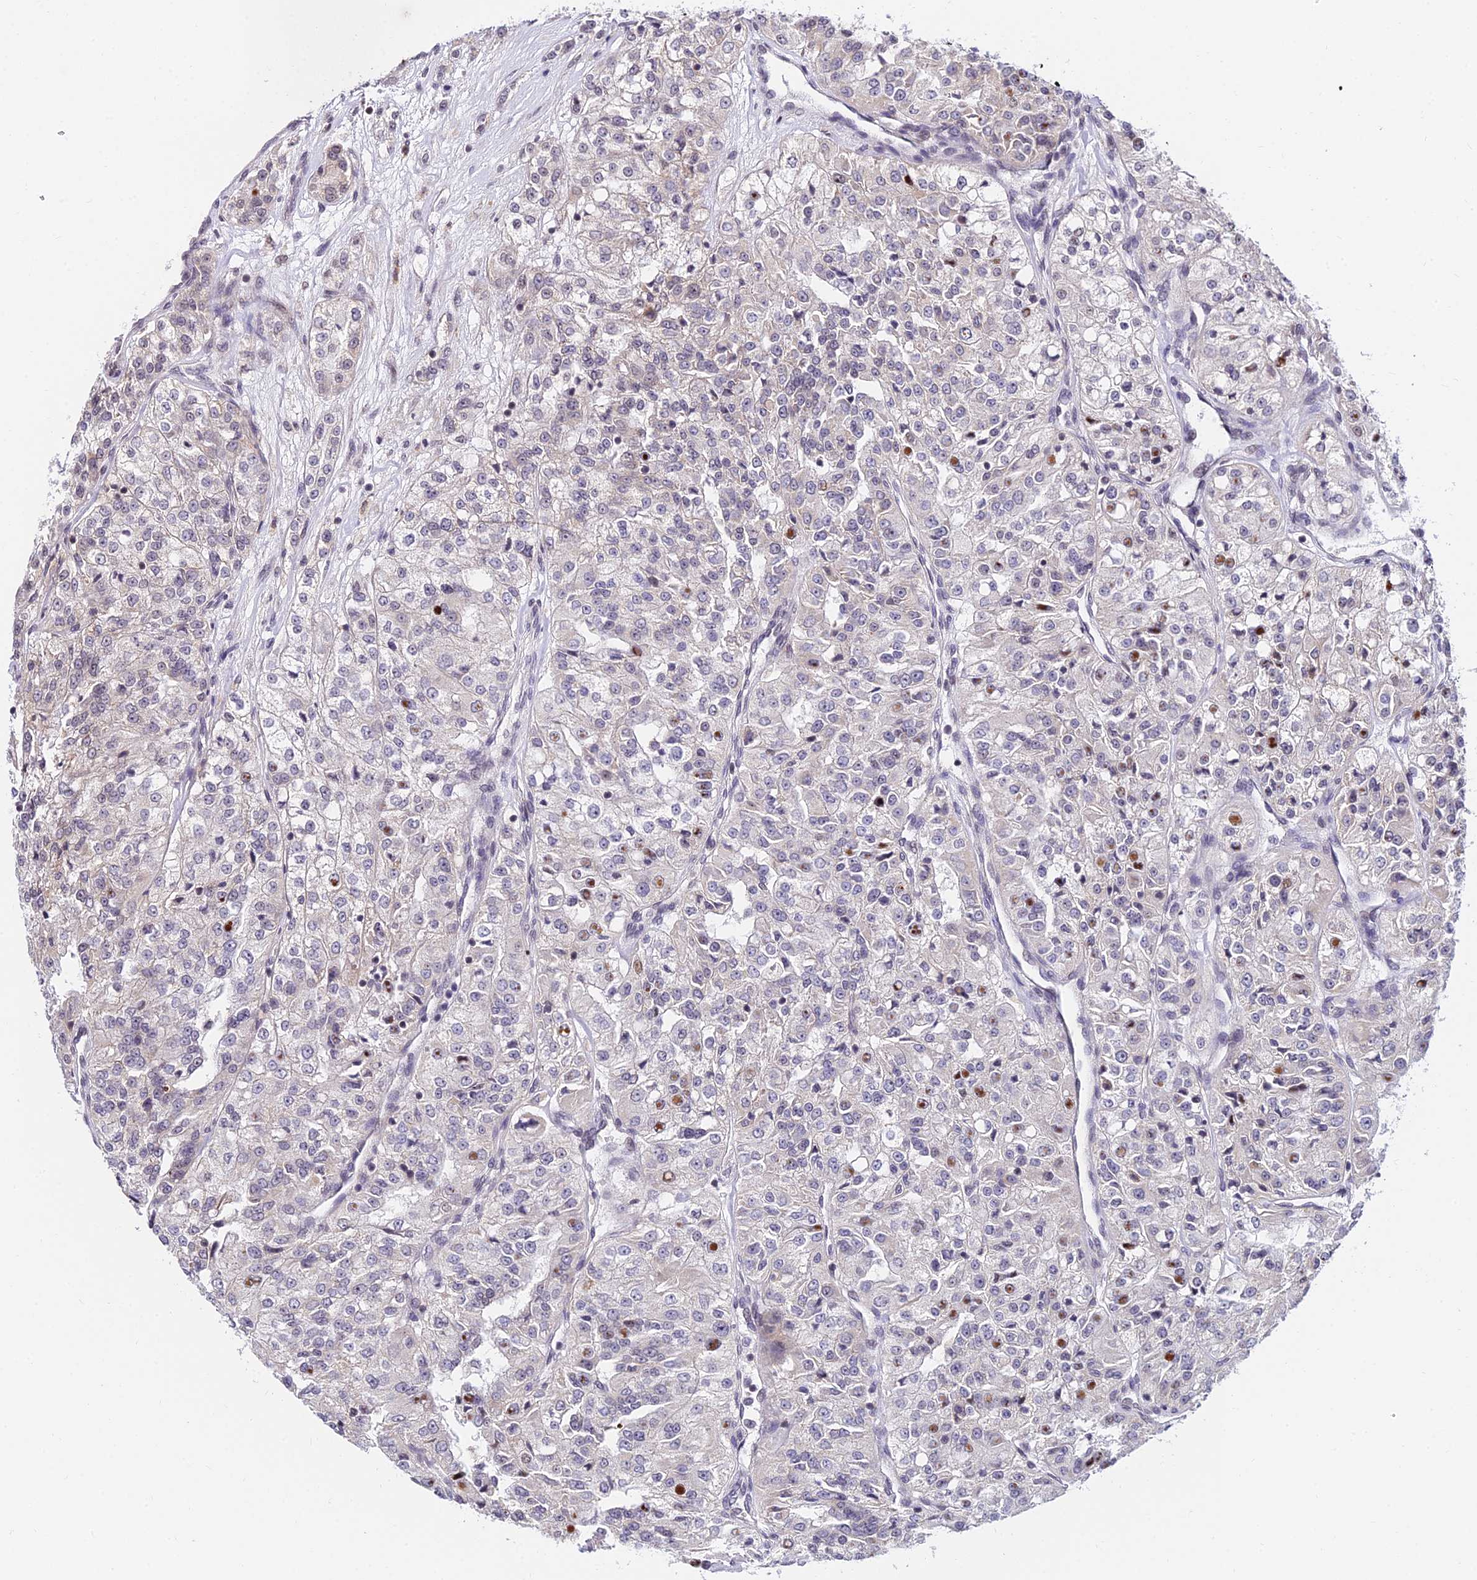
{"staining": {"intensity": "negative", "quantity": "none", "location": "none"}, "tissue": "renal cancer", "cell_type": "Tumor cells", "image_type": "cancer", "snomed": [{"axis": "morphology", "description": "Adenocarcinoma, NOS"}, {"axis": "topography", "description": "Kidney"}], "caption": "Protein analysis of renal adenocarcinoma displays no significant expression in tumor cells.", "gene": "CDNF", "patient": {"sex": "female", "age": 63}}